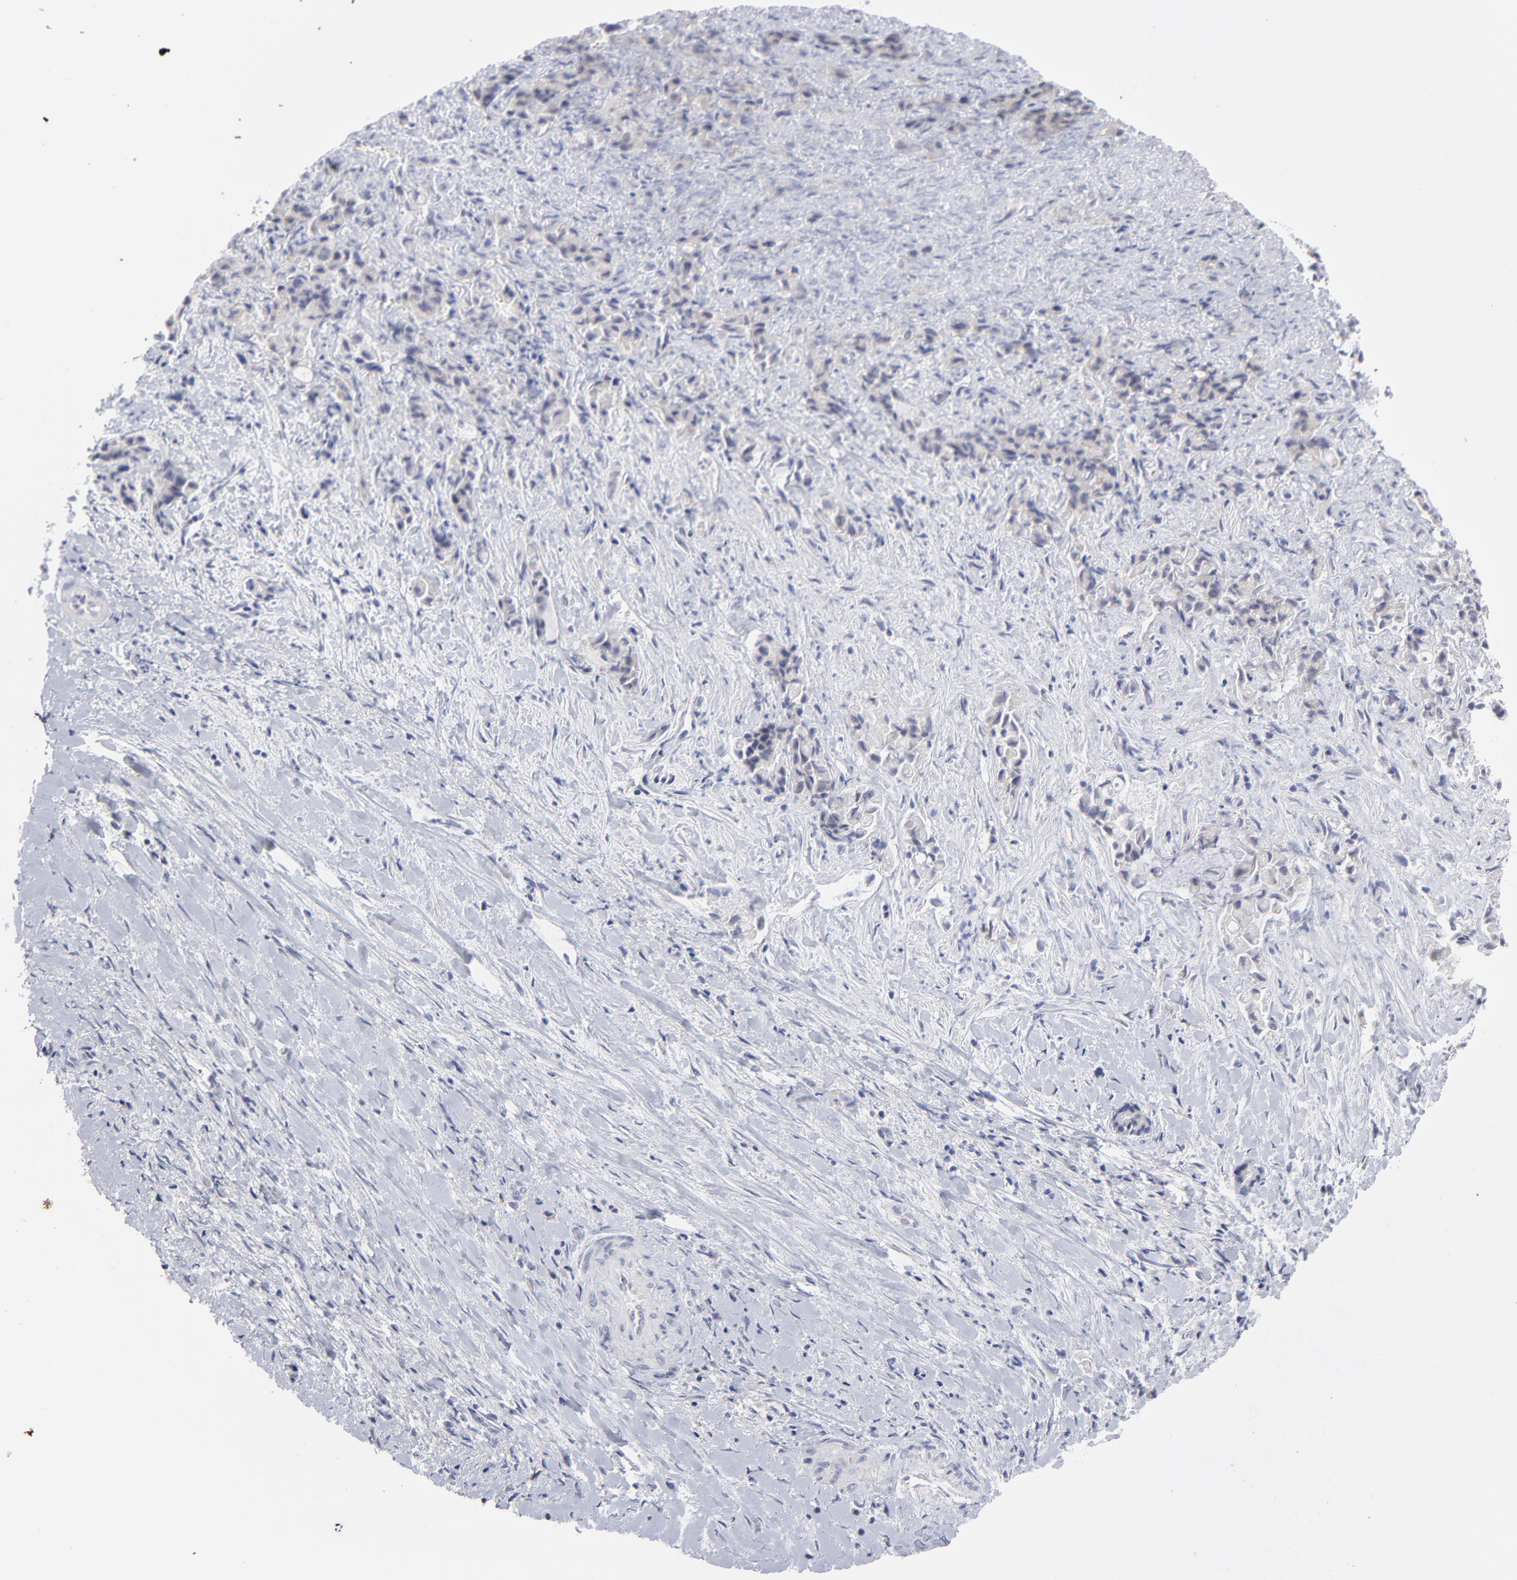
{"staining": {"intensity": "negative", "quantity": "none", "location": "none"}, "tissue": "liver cancer", "cell_type": "Tumor cells", "image_type": "cancer", "snomed": [{"axis": "morphology", "description": "Cholangiocarcinoma"}, {"axis": "topography", "description": "Liver"}], "caption": "Tumor cells show no significant protein positivity in liver cholangiocarcinoma.", "gene": "RPS24", "patient": {"sex": "male", "age": 57}}